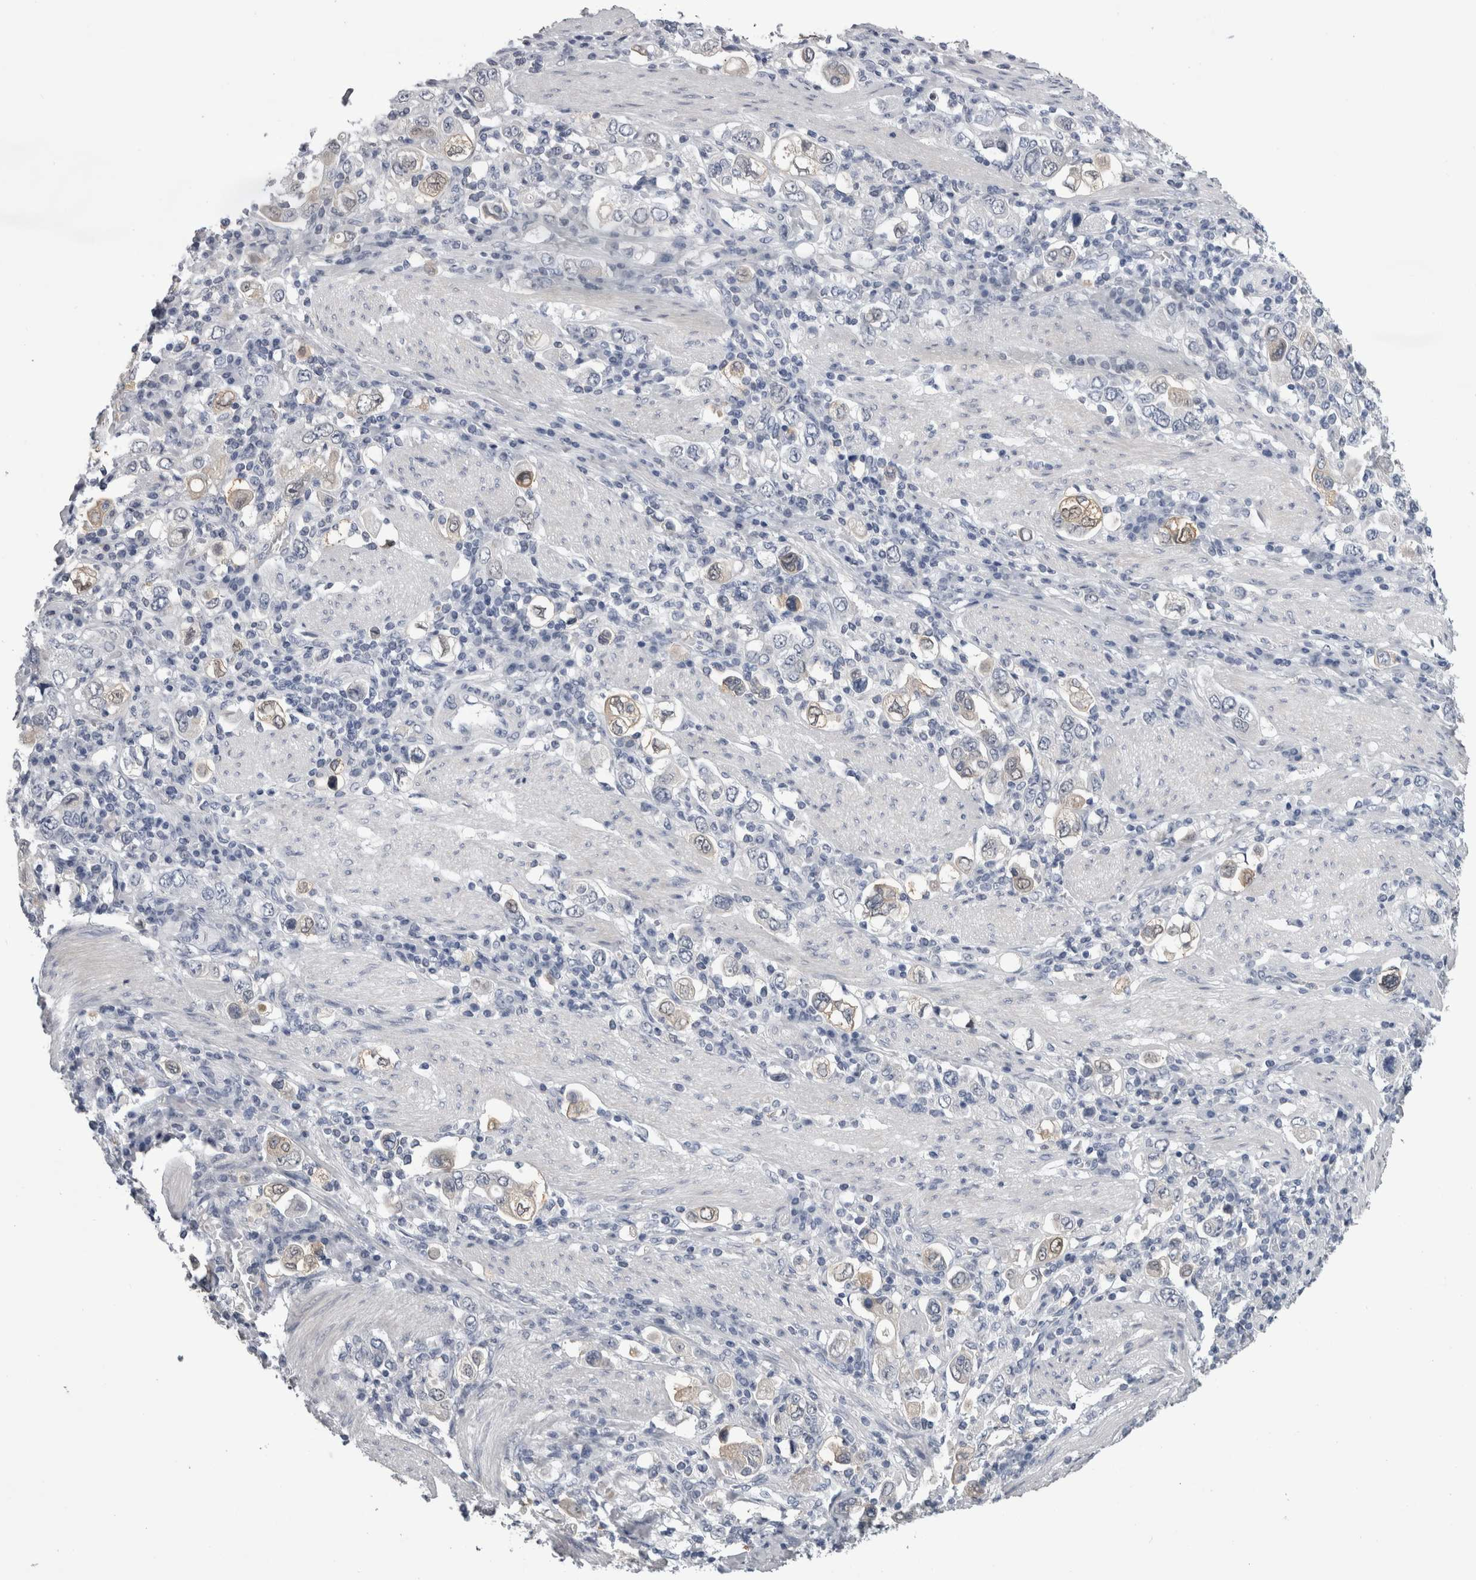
{"staining": {"intensity": "negative", "quantity": "none", "location": "none"}, "tissue": "stomach cancer", "cell_type": "Tumor cells", "image_type": "cancer", "snomed": [{"axis": "morphology", "description": "Adenocarcinoma, NOS"}, {"axis": "topography", "description": "Stomach, upper"}], "caption": "Stomach cancer (adenocarcinoma) was stained to show a protein in brown. There is no significant positivity in tumor cells.", "gene": "ALDH8A1", "patient": {"sex": "male", "age": 62}}